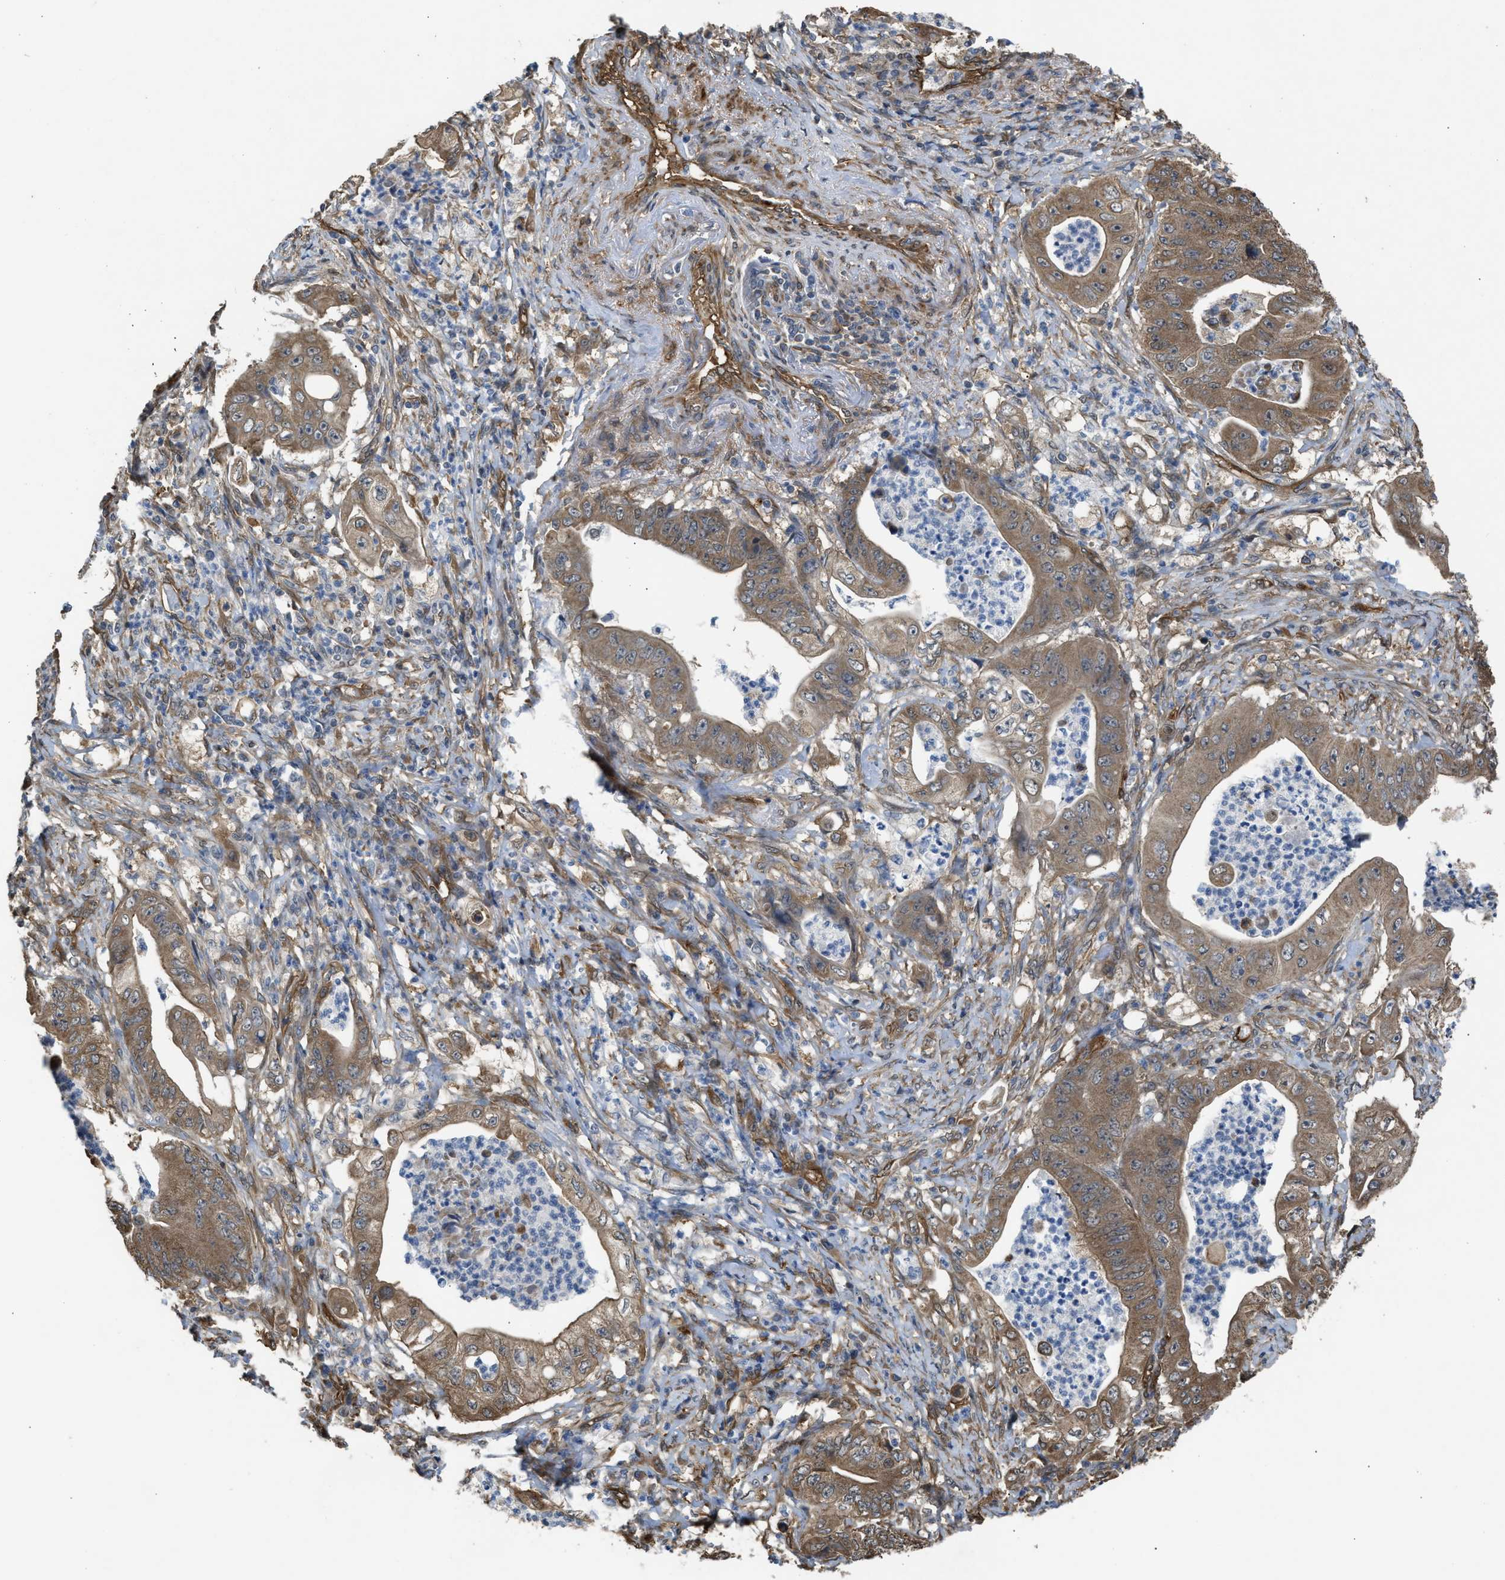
{"staining": {"intensity": "moderate", "quantity": ">75%", "location": "cytoplasmic/membranous"}, "tissue": "stomach cancer", "cell_type": "Tumor cells", "image_type": "cancer", "snomed": [{"axis": "morphology", "description": "Adenocarcinoma, NOS"}, {"axis": "topography", "description": "Stomach"}], "caption": "The immunohistochemical stain labels moderate cytoplasmic/membranous expression in tumor cells of adenocarcinoma (stomach) tissue.", "gene": "BAG3", "patient": {"sex": "female", "age": 73}}